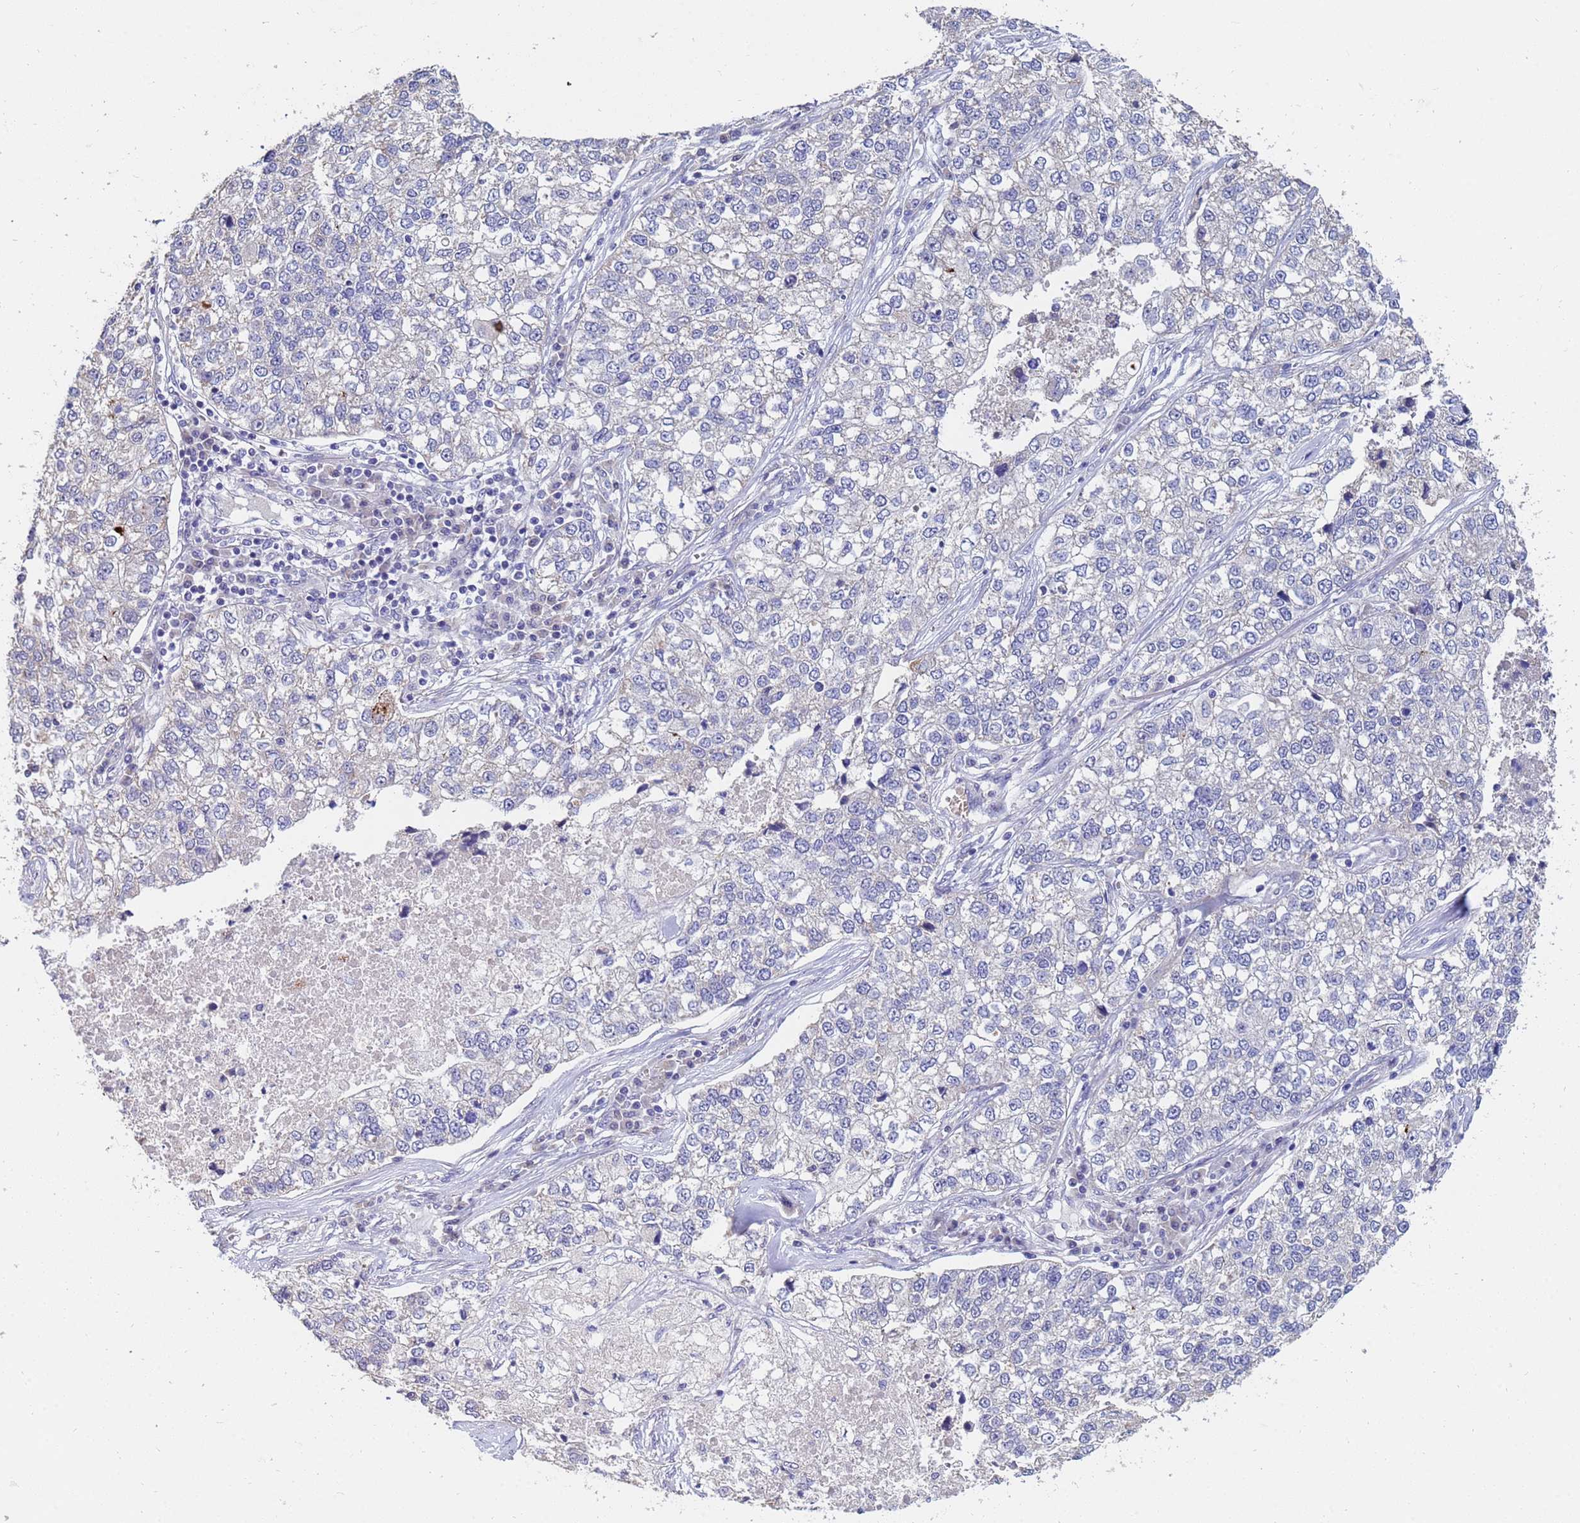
{"staining": {"intensity": "negative", "quantity": "none", "location": "none"}, "tissue": "lung cancer", "cell_type": "Tumor cells", "image_type": "cancer", "snomed": [{"axis": "morphology", "description": "Adenocarcinoma, NOS"}, {"axis": "topography", "description": "Lung"}], "caption": "An immunohistochemistry photomicrograph of lung adenocarcinoma is shown. There is no staining in tumor cells of lung adenocarcinoma.", "gene": "IHO1", "patient": {"sex": "male", "age": 49}}